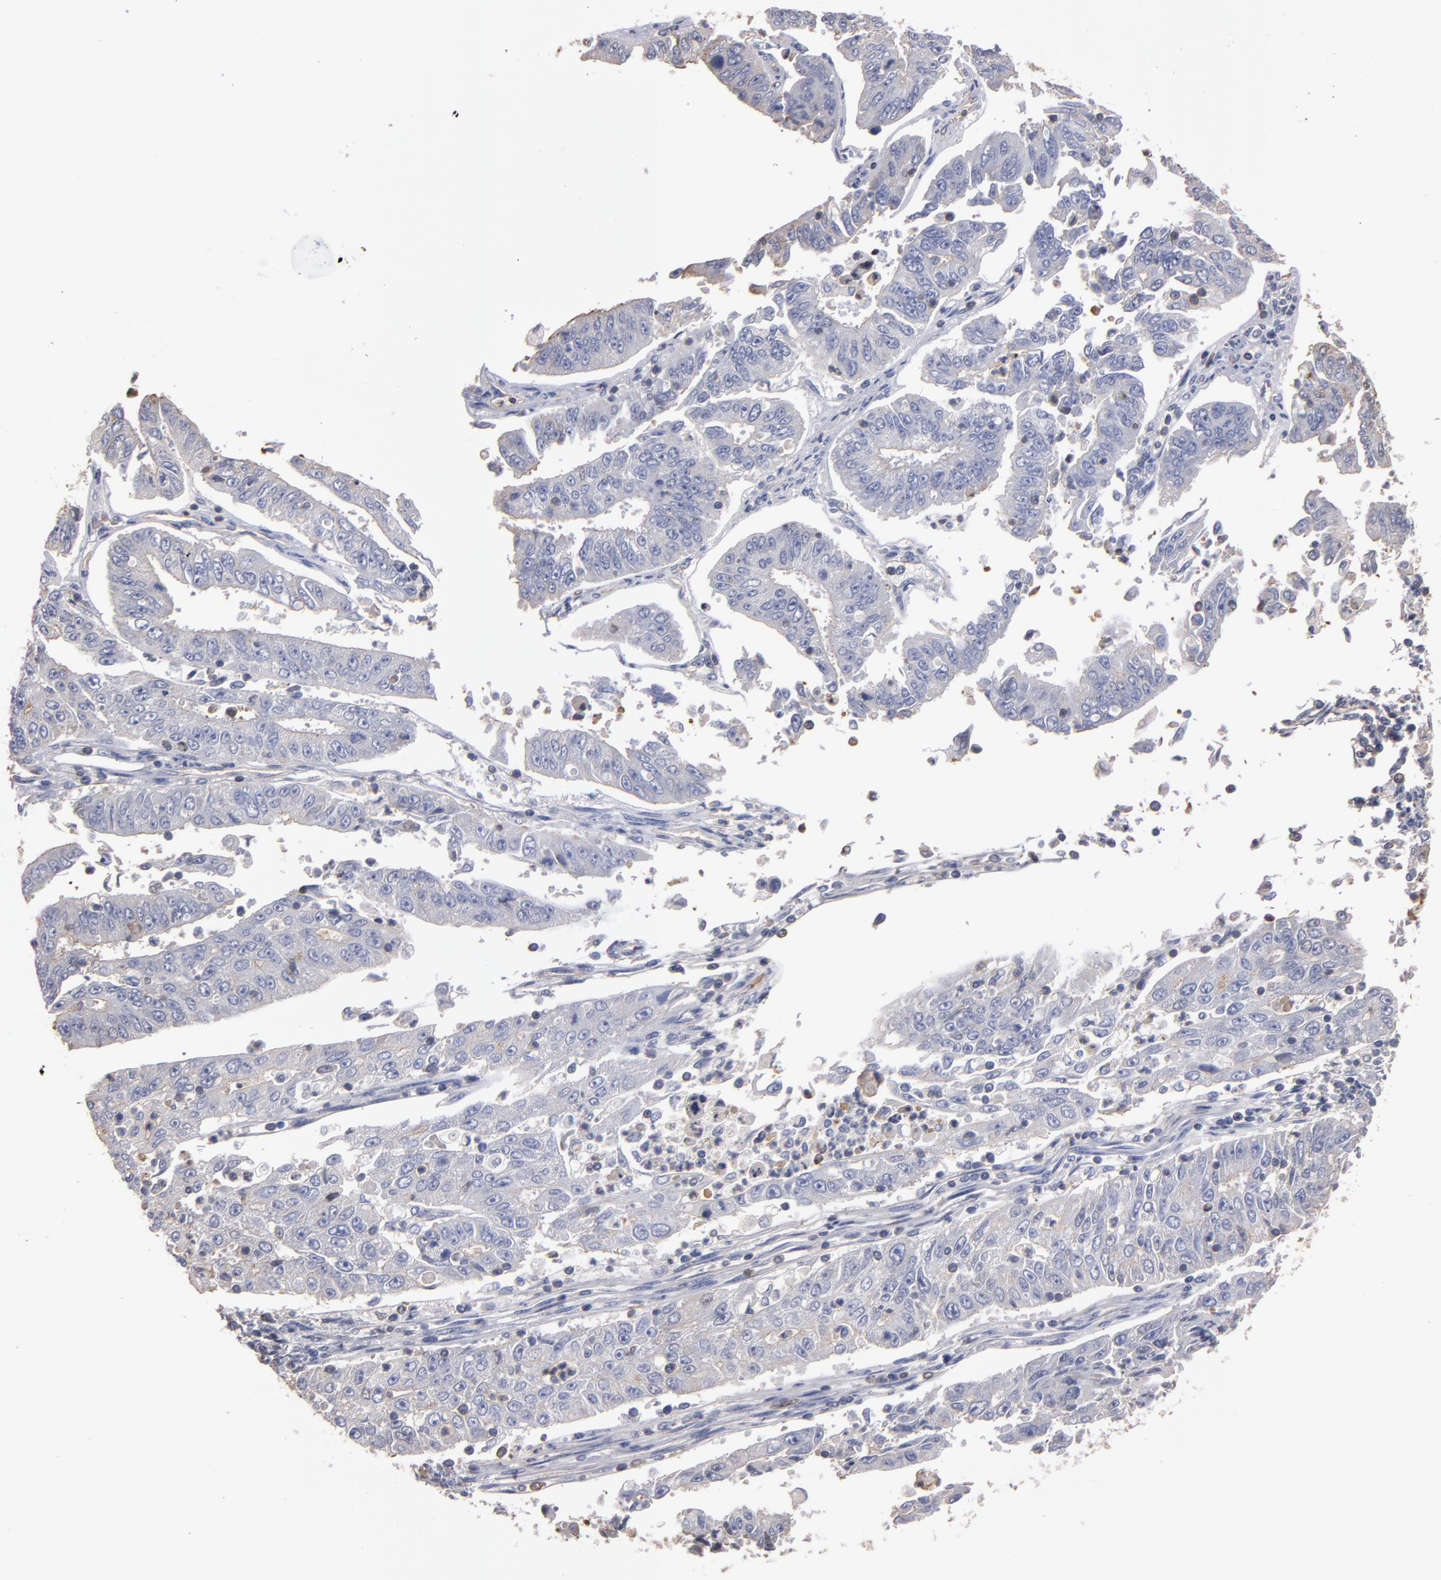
{"staining": {"intensity": "weak", "quantity": "<25%", "location": "cytoplasmic/membranous"}, "tissue": "endometrial cancer", "cell_type": "Tumor cells", "image_type": "cancer", "snomed": [{"axis": "morphology", "description": "Adenocarcinoma, NOS"}, {"axis": "topography", "description": "Endometrium"}], "caption": "Tumor cells show no significant staining in endometrial cancer (adenocarcinoma).", "gene": "ESYT2", "patient": {"sex": "female", "age": 42}}